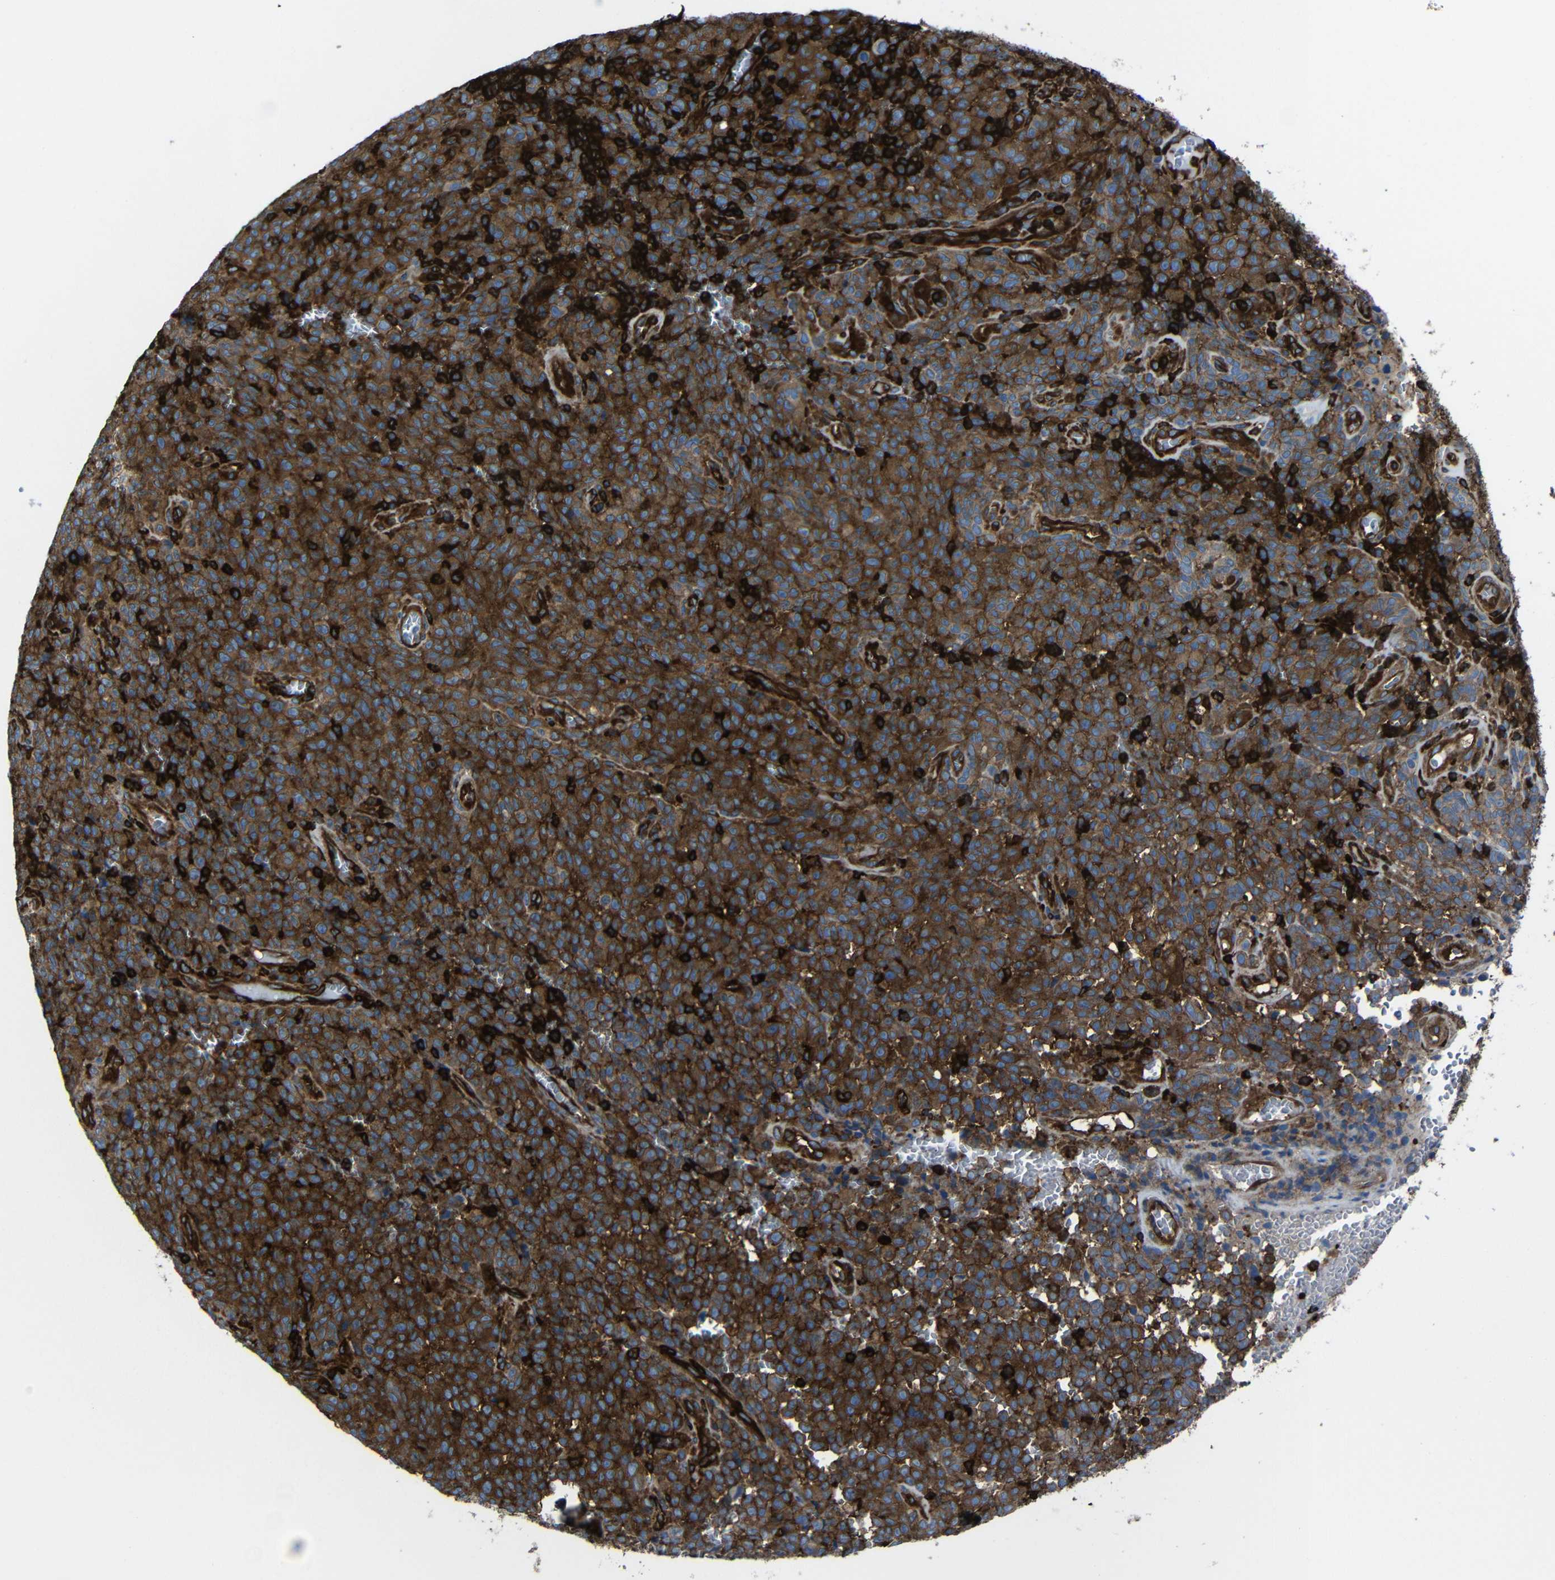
{"staining": {"intensity": "strong", "quantity": ">75%", "location": "cytoplasmic/membranous"}, "tissue": "melanoma", "cell_type": "Tumor cells", "image_type": "cancer", "snomed": [{"axis": "morphology", "description": "Malignant melanoma, NOS"}, {"axis": "topography", "description": "Skin"}], "caption": "Protein staining exhibits strong cytoplasmic/membranous expression in approximately >75% of tumor cells in malignant melanoma. (Brightfield microscopy of DAB IHC at high magnification).", "gene": "ARHGEF1", "patient": {"sex": "female", "age": 82}}